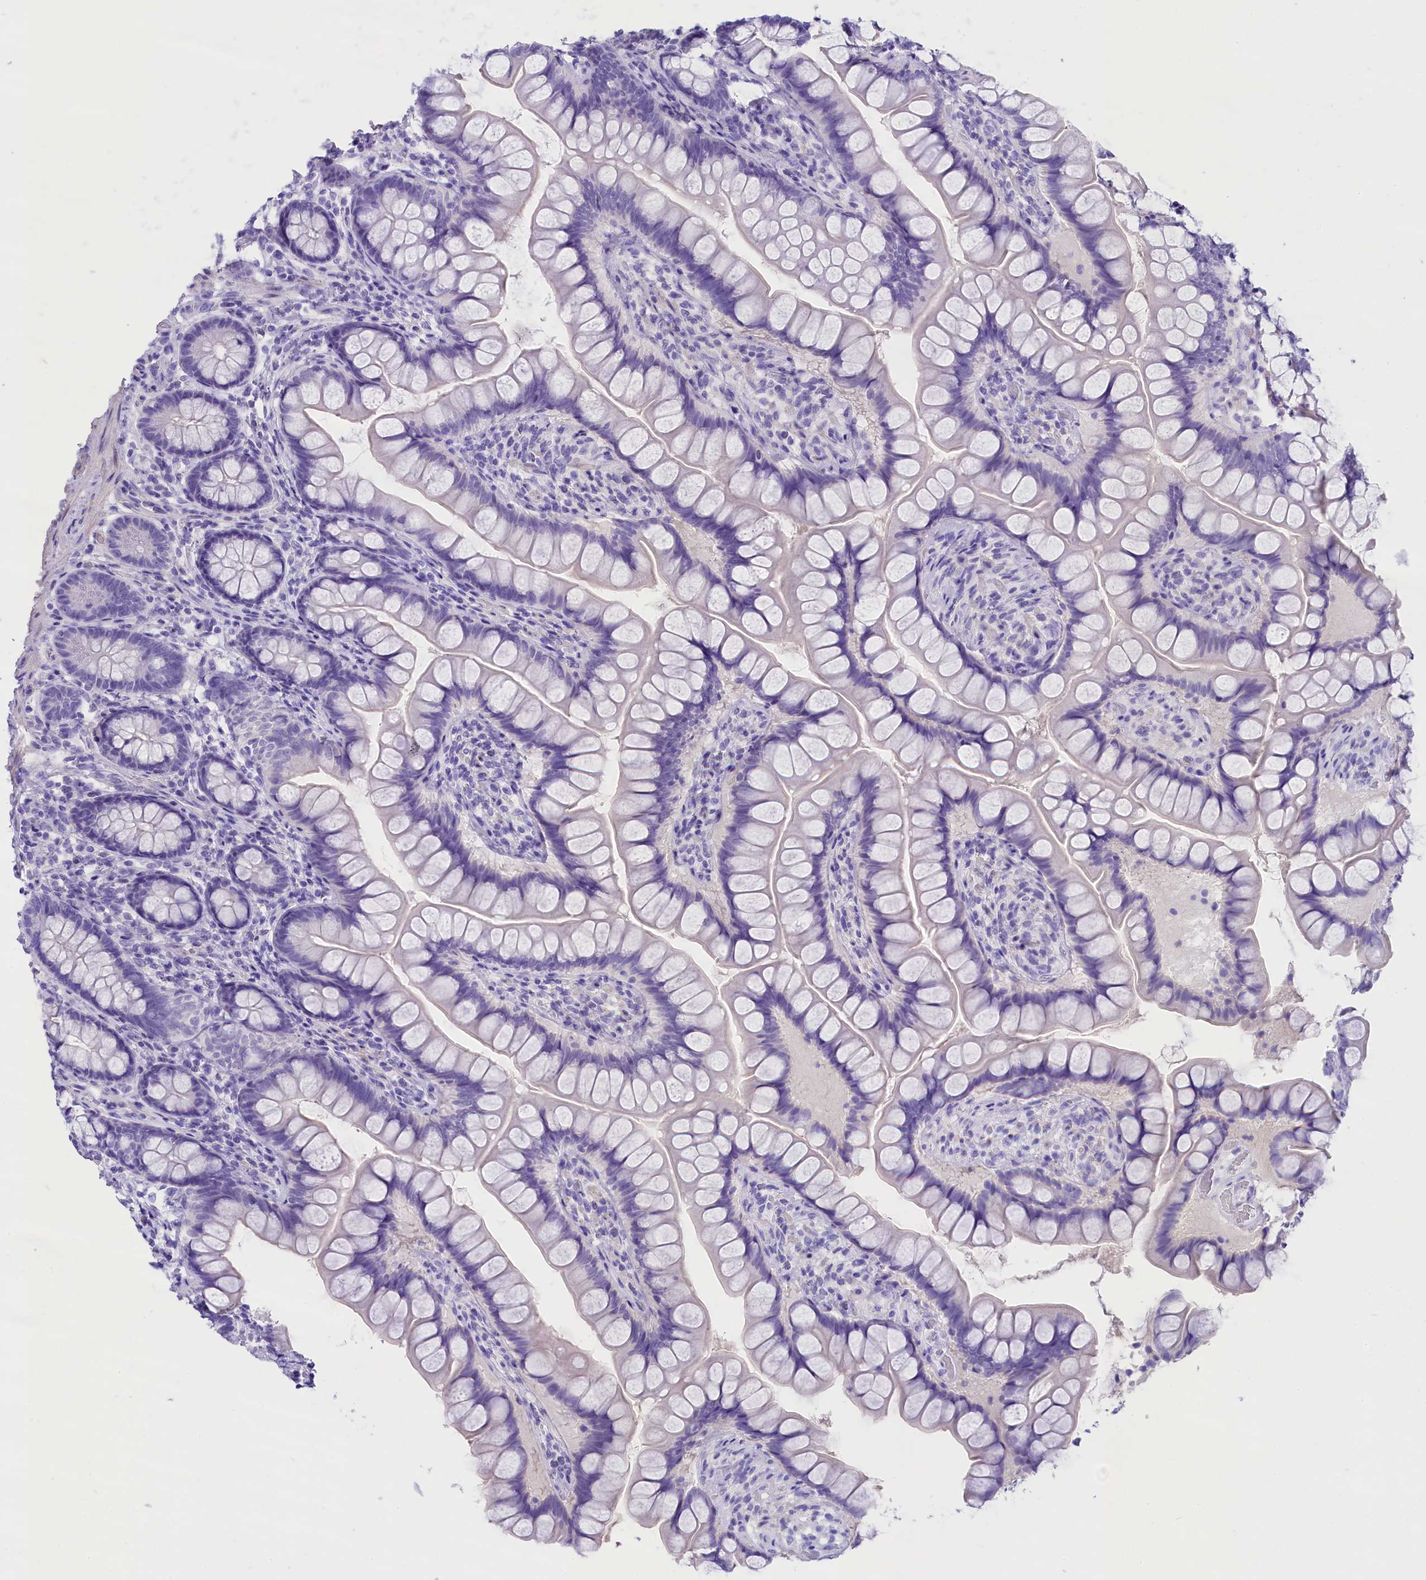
{"staining": {"intensity": "negative", "quantity": "none", "location": "none"}, "tissue": "small intestine", "cell_type": "Glandular cells", "image_type": "normal", "snomed": [{"axis": "morphology", "description": "Normal tissue, NOS"}, {"axis": "topography", "description": "Small intestine"}], "caption": "DAB immunohistochemical staining of unremarkable small intestine demonstrates no significant positivity in glandular cells.", "gene": "SKIDA1", "patient": {"sex": "male", "age": 70}}